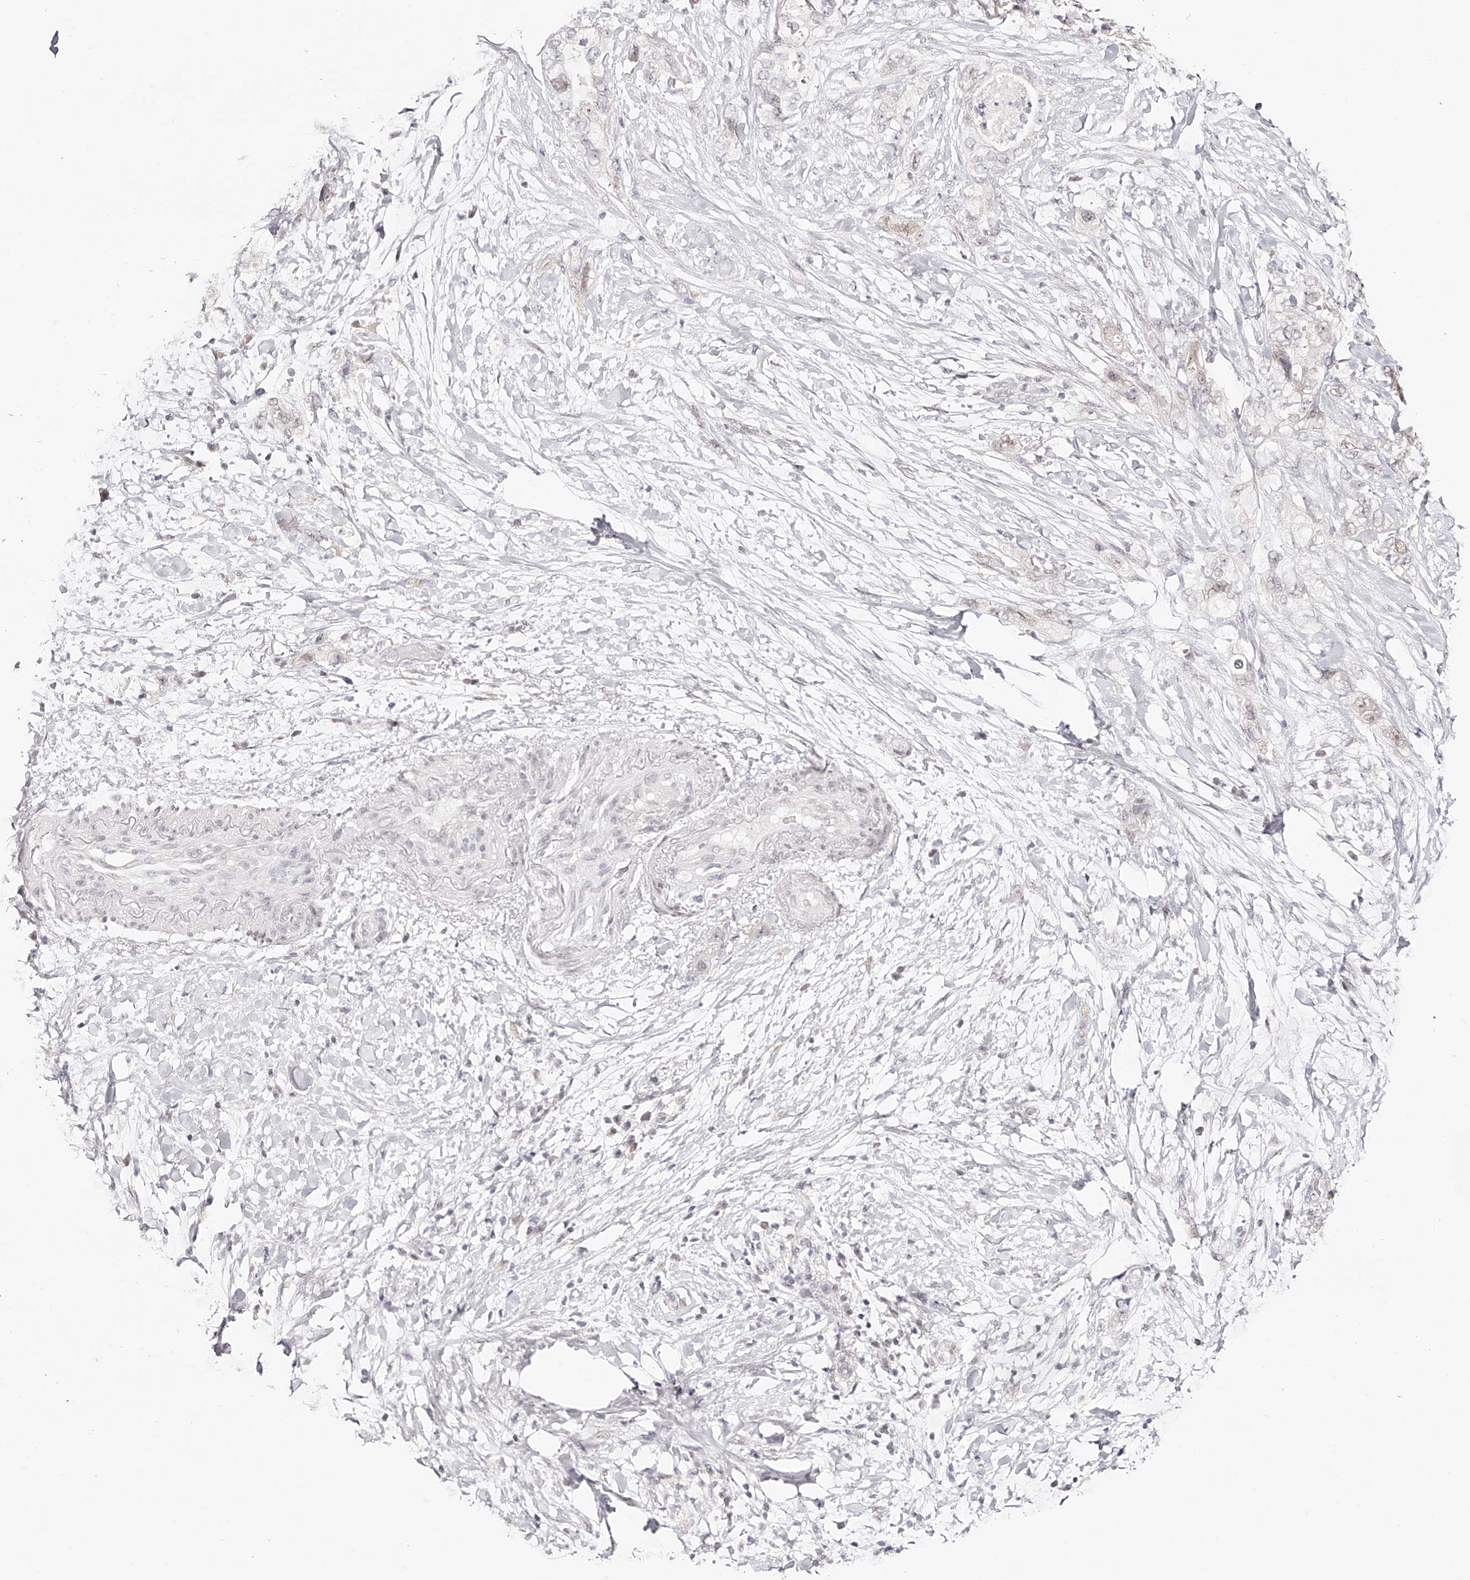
{"staining": {"intensity": "negative", "quantity": "none", "location": "none"}, "tissue": "pancreatic cancer", "cell_type": "Tumor cells", "image_type": "cancer", "snomed": [{"axis": "morphology", "description": "Adenocarcinoma, NOS"}, {"axis": "topography", "description": "Pancreas"}], "caption": "Immunohistochemical staining of human pancreatic cancer (adenocarcinoma) exhibits no significant positivity in tumor cells. The staining is performed using DAB brown chromogen with nuclei counter-stained in using hematoxylin.", "gene": "USF3", "patient": {"sex": "female", "age": 73}}